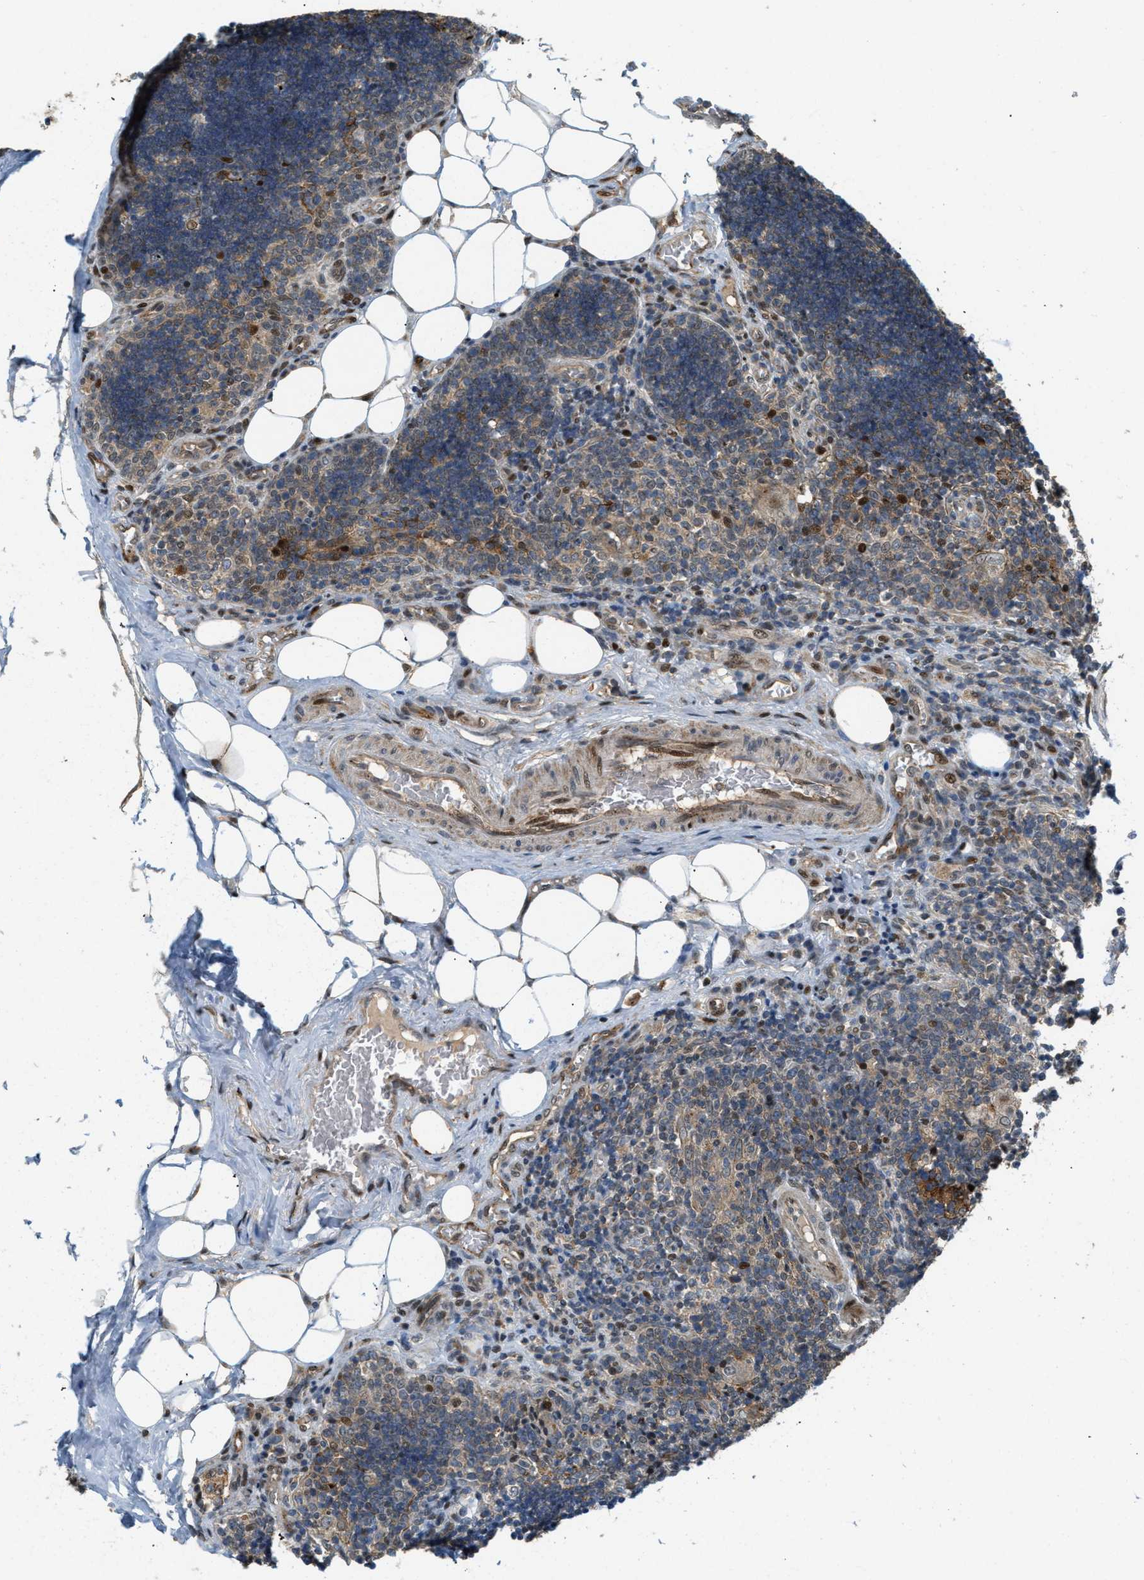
{"staining": {"intensity": "weak", "quantity": "<25%", "location": "cytoplasmic/membranous"}, "tissue": "lymph node", "cell_type": "Germinal center cells", "image_type": "normal", "snomed": [{"axis": "morphology", "description": "Normal tissue, NOS"}, {"axis": "topography", "description": "Lymph node"}], "caption": "Immunohistochemical staining of normal lymph node reveals no significant staining in germinal center cells. (DAB (3,3'-diaminobenzidine) IHC with hematoxylin counter stain).", "gene": "TRAPPC14", "patient": {"sex": "male", "age": 33}}